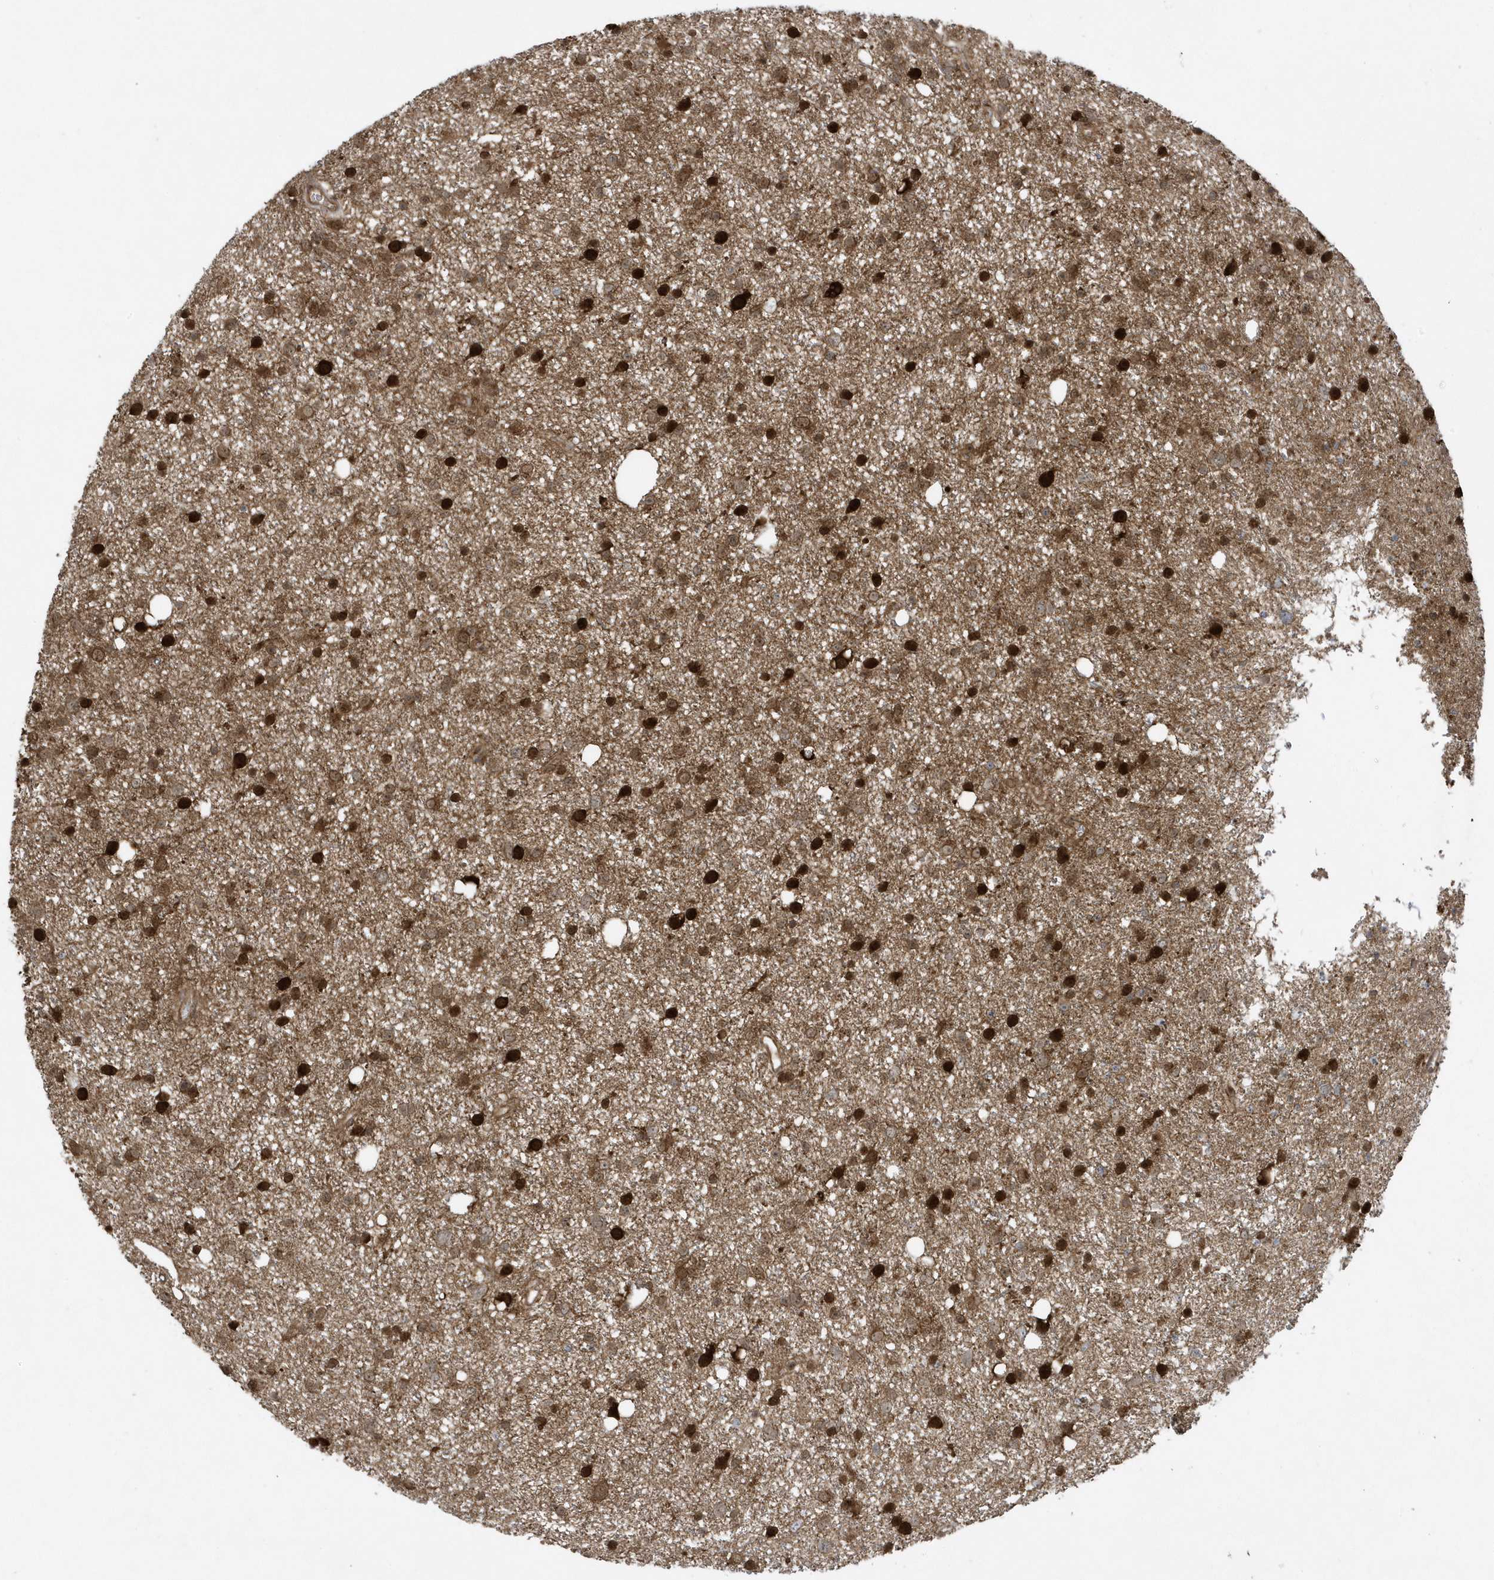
{"staining": {"intensity": "moderate", "quantity": ">75%", "location": "cytoplasmic/membranous"}, "tissue": "glioma", "cell_type": "Tumor cells", "image_type": "cancer", "snomed": [{"axis": "morphology", "description": "Glioma, malignant, Low grade"}, {"axis": "topography", "description": "Cerebral cortex"}], "caption": "This photomicrograph displays IHC staining of glioma, with medium moderate cytoplasmic/membranous expression in approximately >75% of tumor cells.", "gene": "STAMBP", "patient": {"sex": "female", "age": 39}}